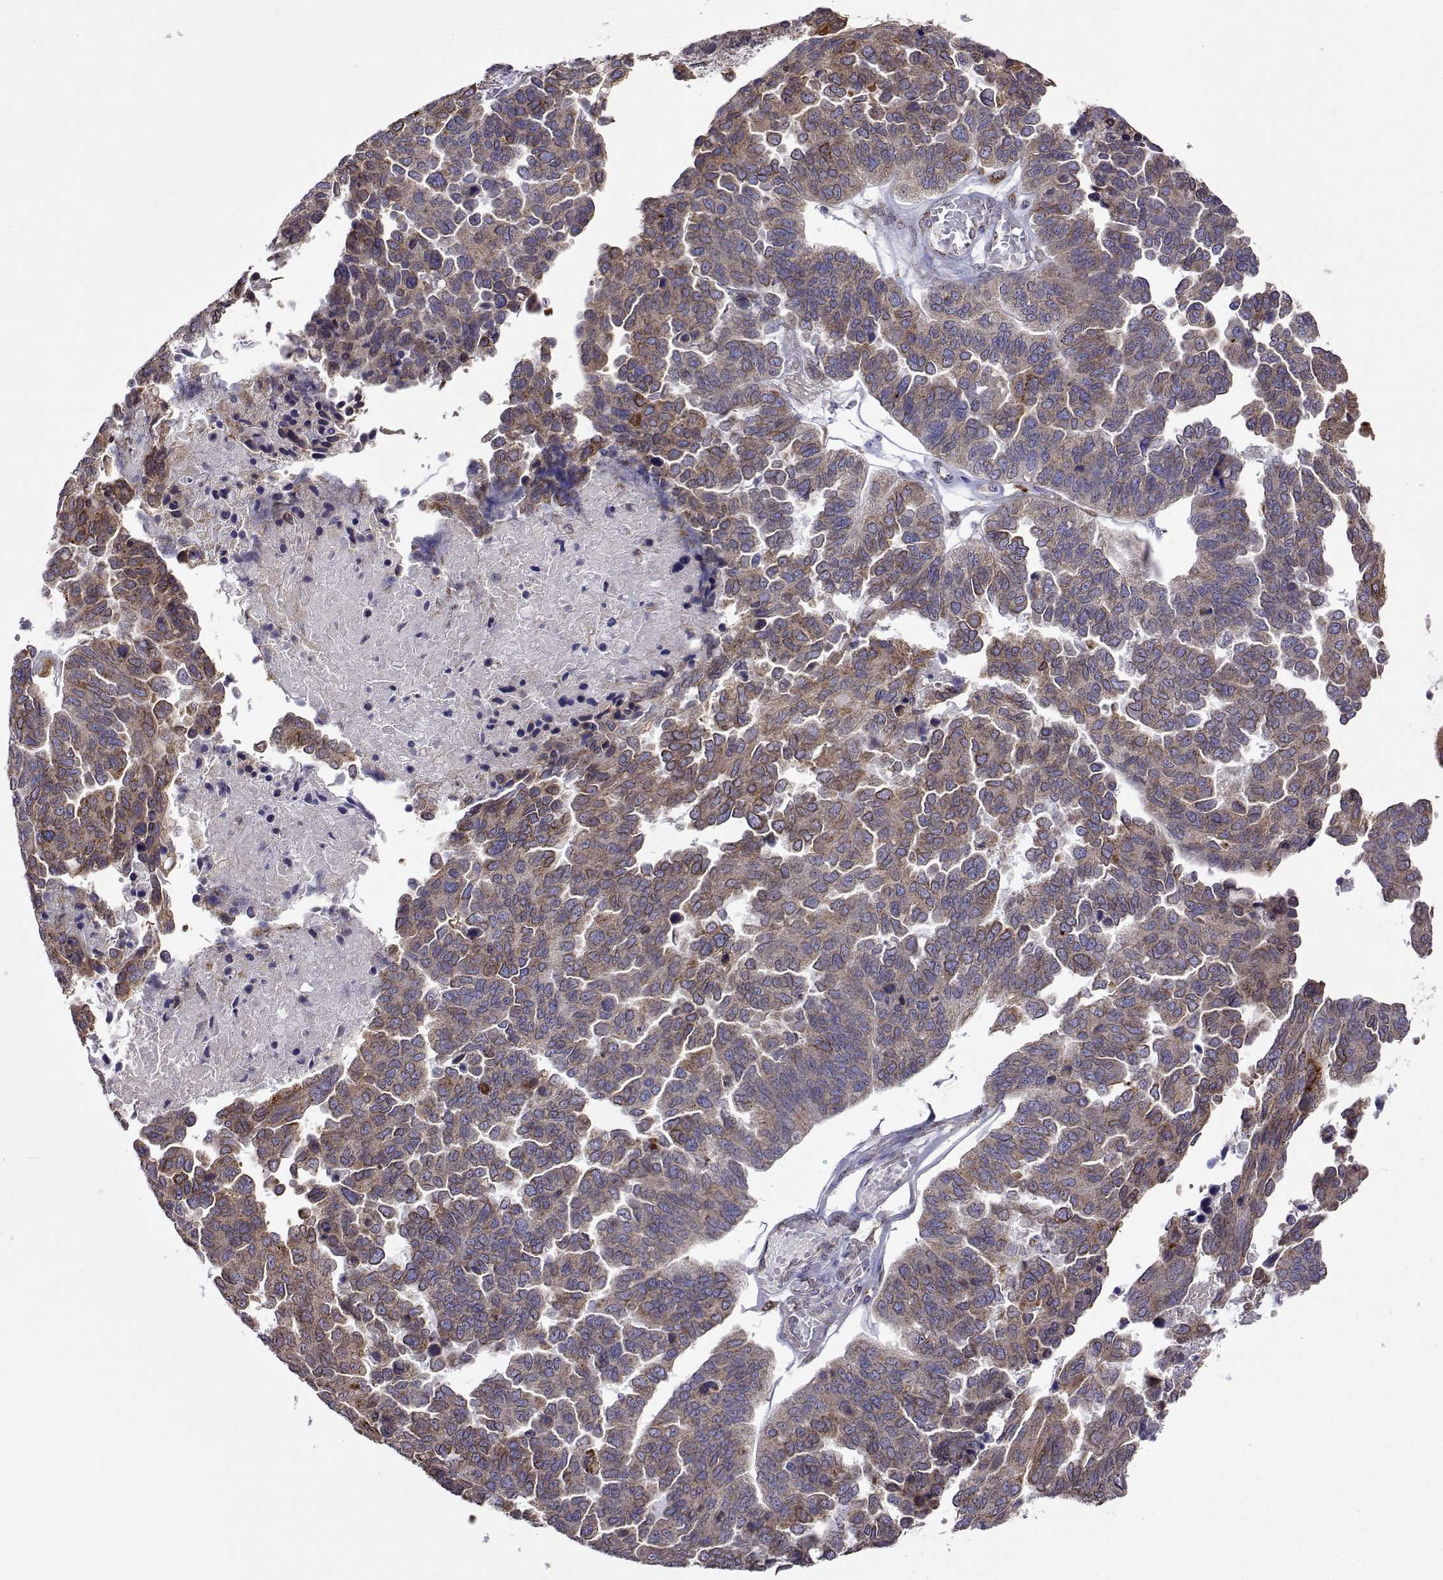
{"staining": {"intensity": "moderate", "quantity": "25%-75%", "location": "cytoplasmic/membranous"}, "tissue": "ovarian cancer", "cell_type": "Tumor cells", "image_type": "cancer", "snomed": [{"axis": "morphology", "description": "Cystadenocarcinoma, serous, NOS"}, {"axis": "topography", "description": "Ovary"}], "caption": "An IHC image of tumor tissue is shown. Protein staining in brown shows moderate cytoplasmic/membranous positivity in ovarian serous cystadenocarcinoma within tumor cells. (DAB (3,3'-diaminobenzidine) IHC with brightfield microscopy, high magnification).", "gene": "PGRMC2", "patient": {"sex": "female", "age": 64}}